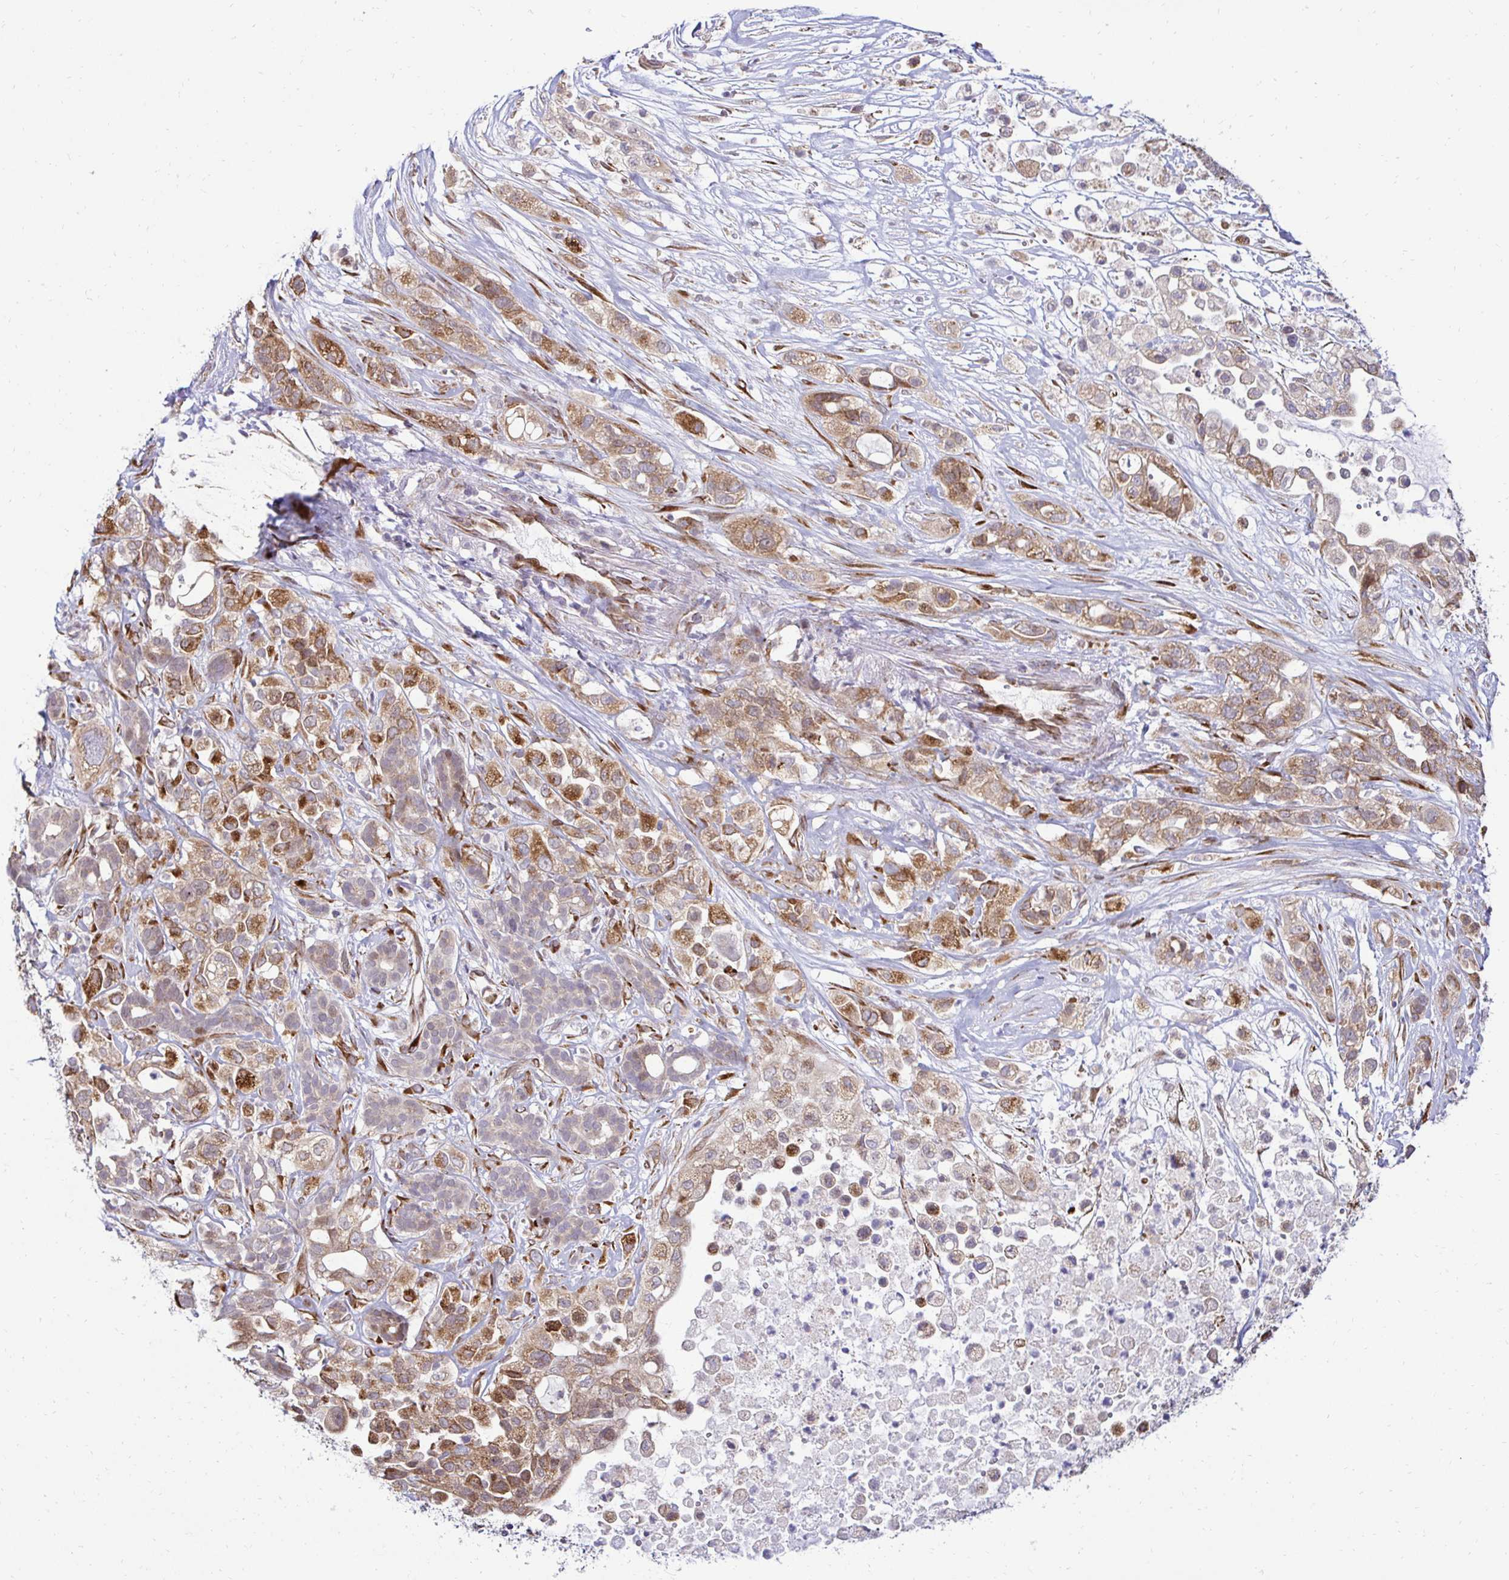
{"staining": {"intensity": "moderate", "quantity": ">75%", "location": "cytoplasmic/membranous"}, "tissue": "pancreatic cancer", "cell_type": "Tumor cells", "image_type": "cancer", "snomed": [{"axis": "morphology", "description": "Adenocarcinoma, NOS"}, {"axis": "topography", "description": "Pancreas"}], "caption": "IHC (DAB (3,3'-diaminobenzidine)) staining of pancreatic cancer reveals moderate cytoplasmic/membranous protein staining in approximately >75% of tumor cells.", "gene": "HPS1", "patient": {"sex": "male", "age": 44}}